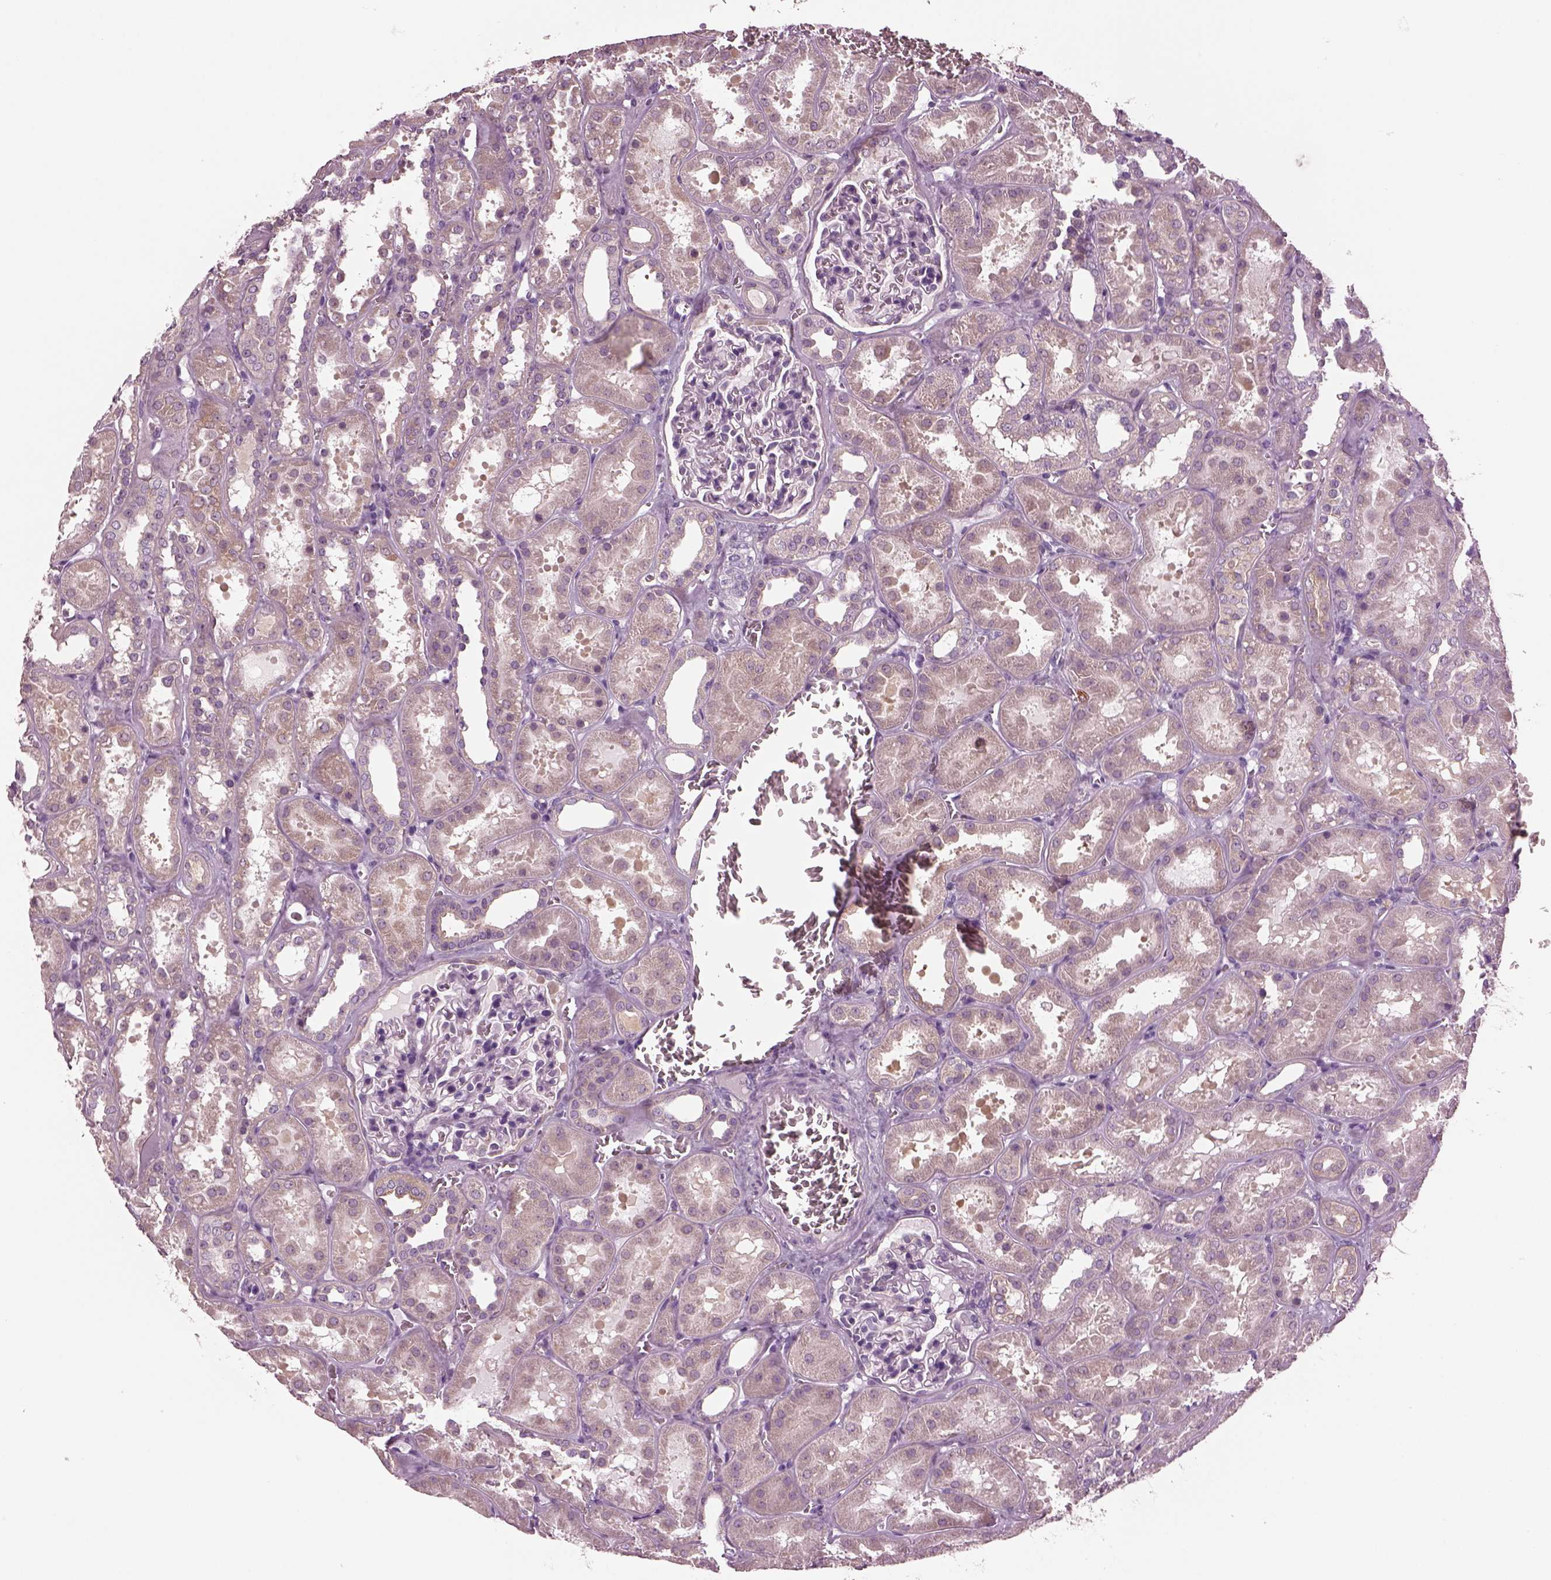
{"staining": {"intensity": "negative", "quantity": "none", "location": "none"}, "tissue": "kidney", "cell_type": "Cells in glomeruli", "image_type": "normal", "snomed": [{"axis": "morphology", "description": "Normal tissue, NOS"}, {"axis": "topography", "description": "Kidney"}], "caption": "This is an immunohistochemistry image of benign human kidney. There is no positivity in cells in glomeruli.", "gene": "SHTN1", "patient": {"sex": "female", "age": 41}}